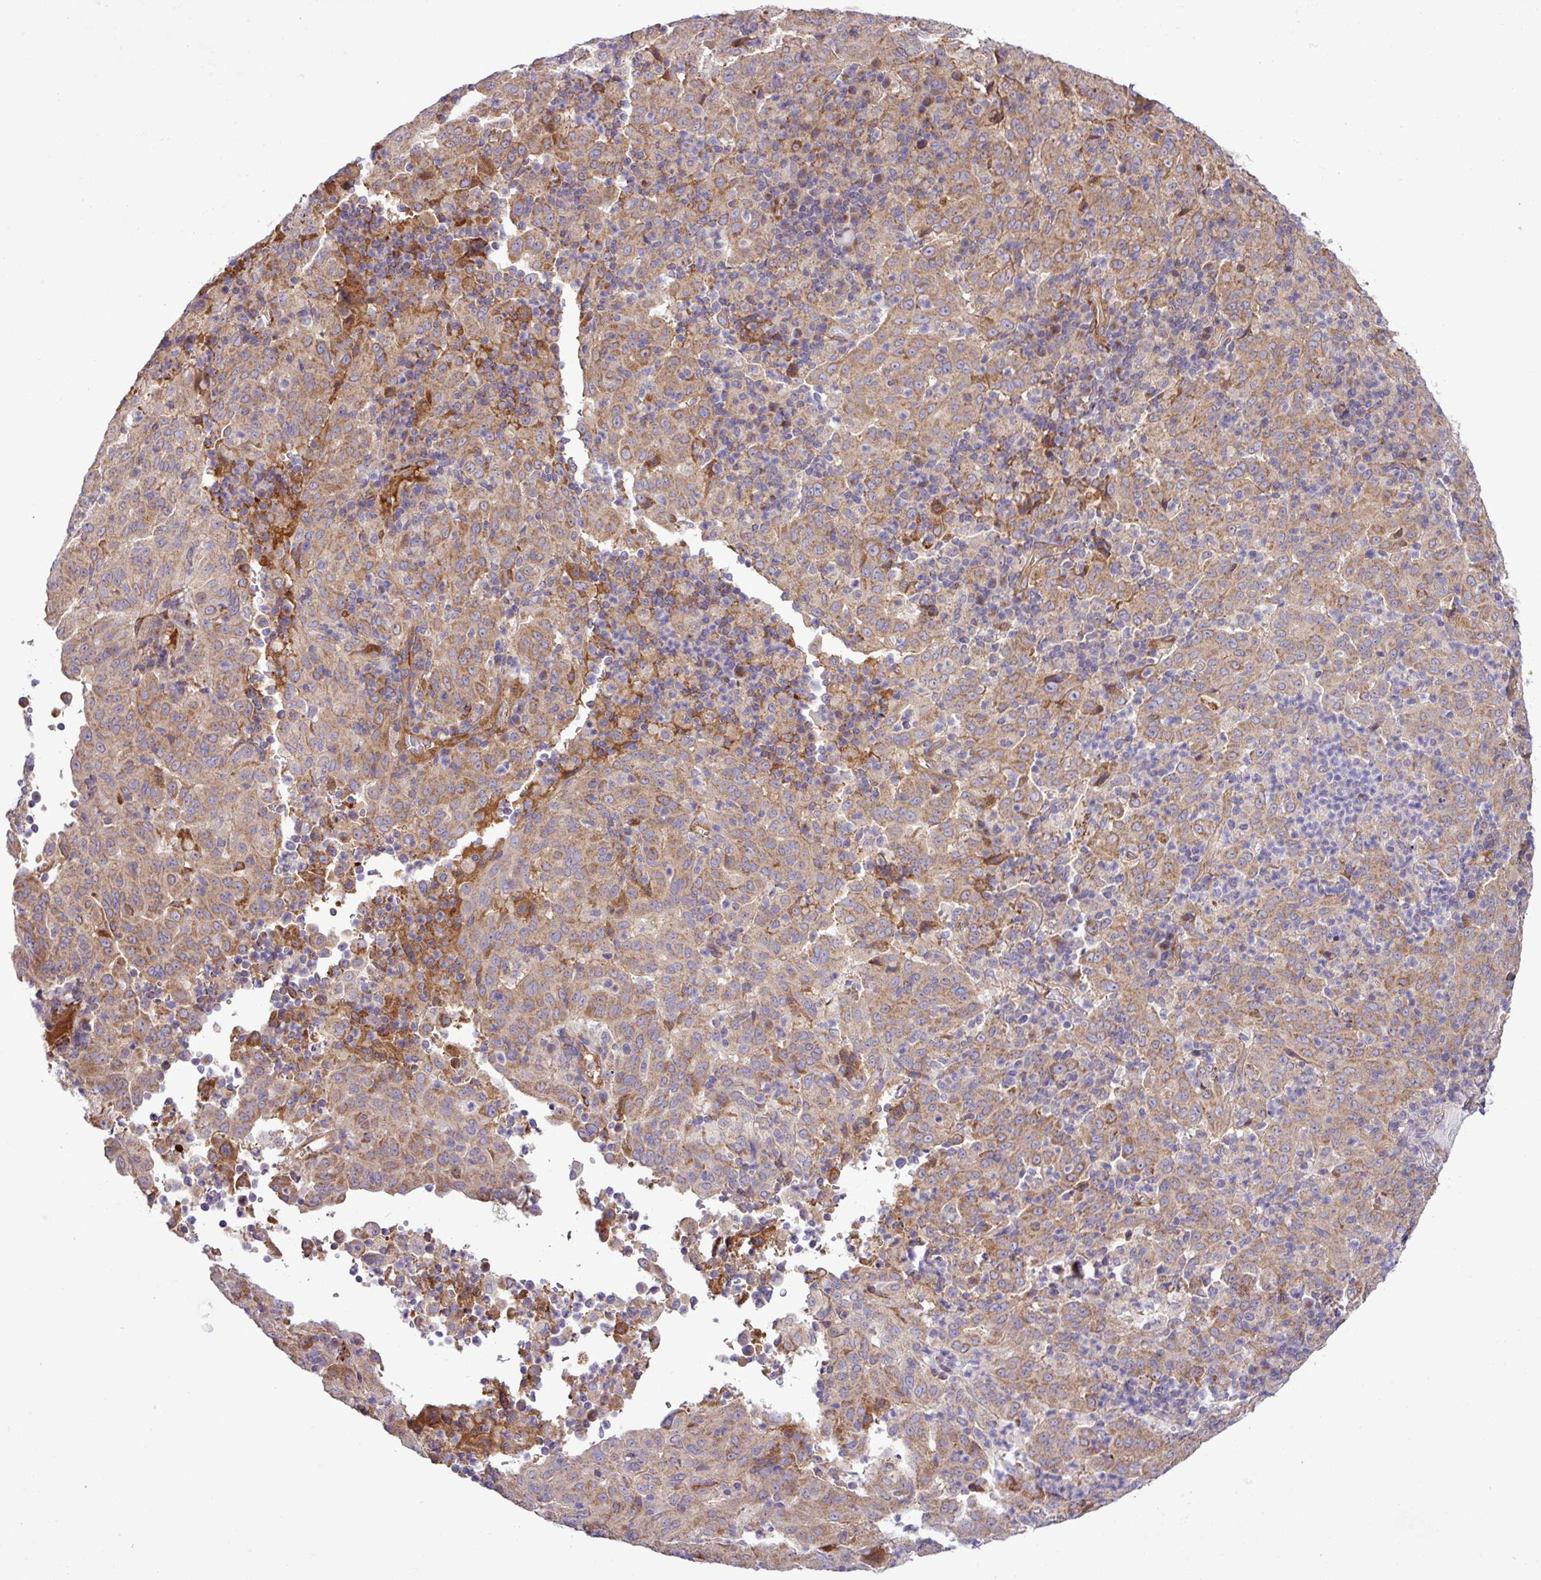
{"staining": {"intensity": "moderate", "quantity": ">75%", "location": "cytoplasmic/membranous"}, "tissue": "pancreatic cancer", "cell_type": "Tumor cells", "image_type": "cancer", "snomed": [{"axis": "morphology", "description": "Adenocarcinoma, NOS"}, {"axis": "topography", "description": "Pancreas"}], "caption": "The micrograph exhibits a brown stain indicating the presence of a protein in the cytoplasmic/membranous of tumor cells in pancreatic adenocarcinoma.", "gene": "CWH43", "patient": {"sex": "male", "age": 63}}